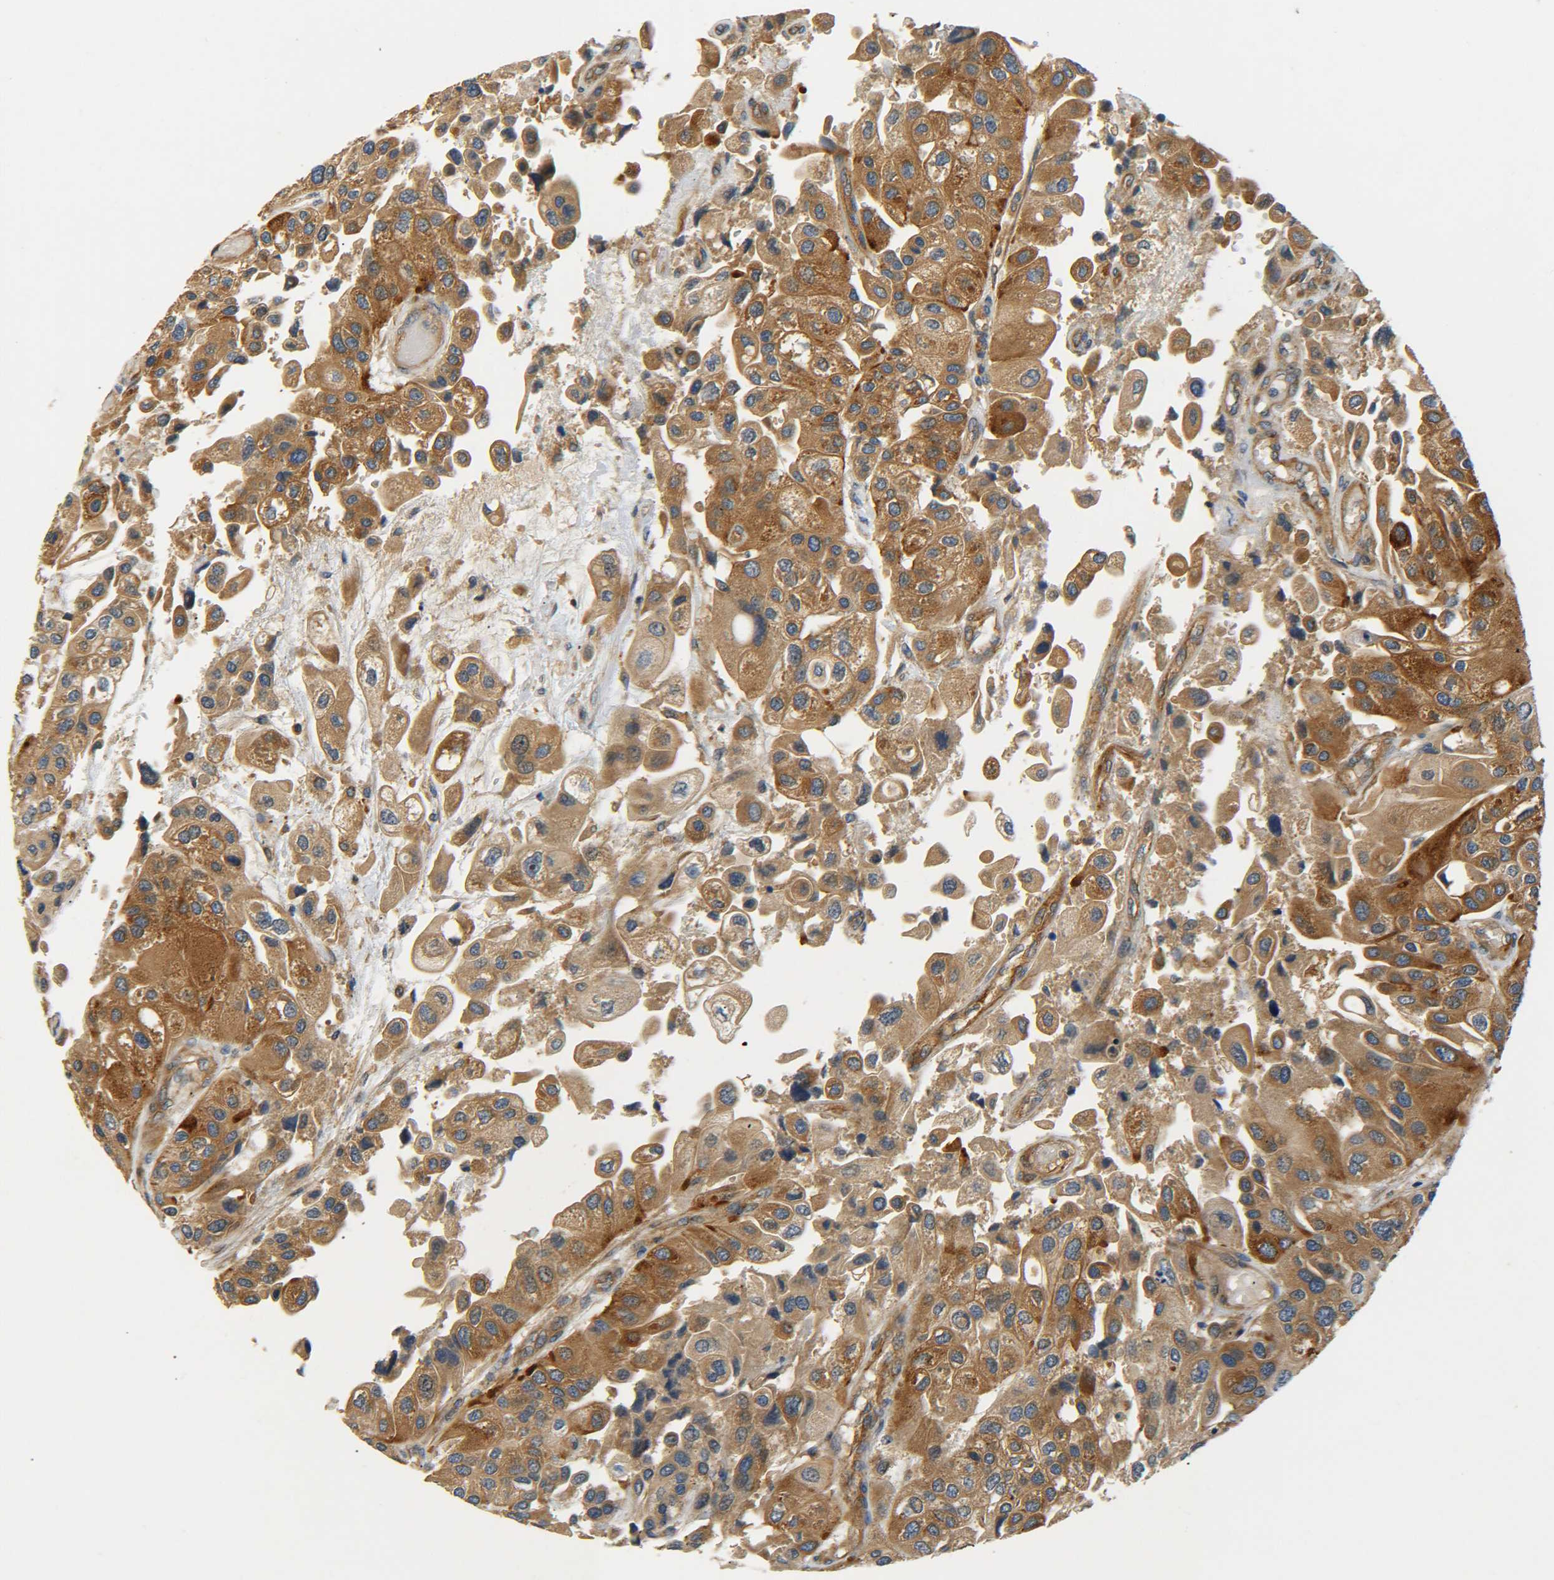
{"staining": {"intensity": "moderate", "quantity": ">75%", "location": "cytoplasmic/membranous"}, "tissue": "urothelial cancer", "cell_type": "Tumor cells", "image_type": "cancer", "snomed": [{"axis": "morphology", "description": "Urothelial carcinoma, High grade"}, {"axis": "topography", "description": "Urinary bladder"}], "caption": "Protein positivity by immunohistochemistry (IHC) shows moderate cytoplasmic/membranous staining in approximately >75% of tumor cells in urothelial carcinoma (high-grade).", "gene": "LRCH3", "patient": {"sex": "female", "age": 64}}